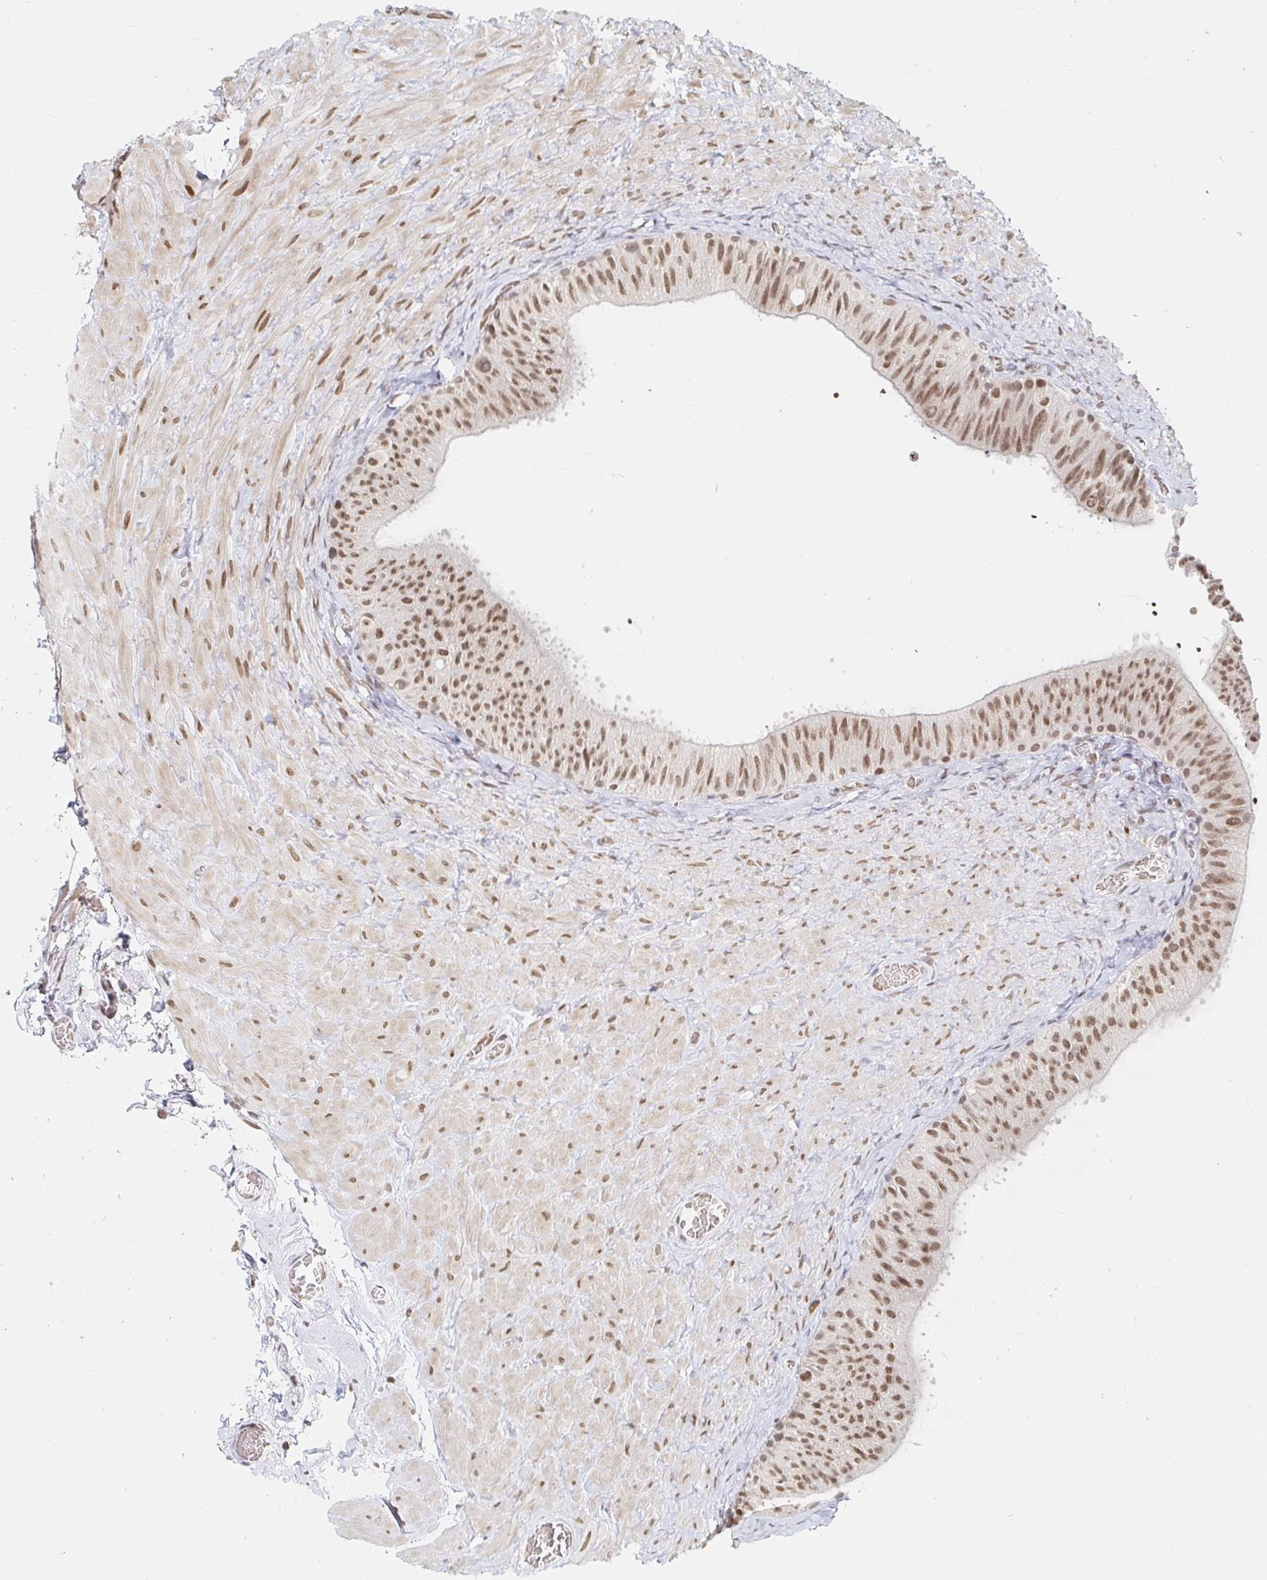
{"staining": {"intensity": "moderate", "quantity": ">75%", "location": "nuclear"}, "tissue": "epididymis", "cell_type": "Glandular cells", "image_type": "normal", "snomed": [{"axis": "morphology", "description": "Normal tissue, NOS"}, {"axis": "topography", "description": "Epididymis, spermatic cord, NOS"}, {"axis": "topography", "description": "Epididymis"}], "caption": "Protein expression analysis of unremarkable human epididymis reveals moderate nuclear positivity in approximately >75% of glandular cells.", "gene": "CHD2", "patient": {"sex": "male", "age": 31}}